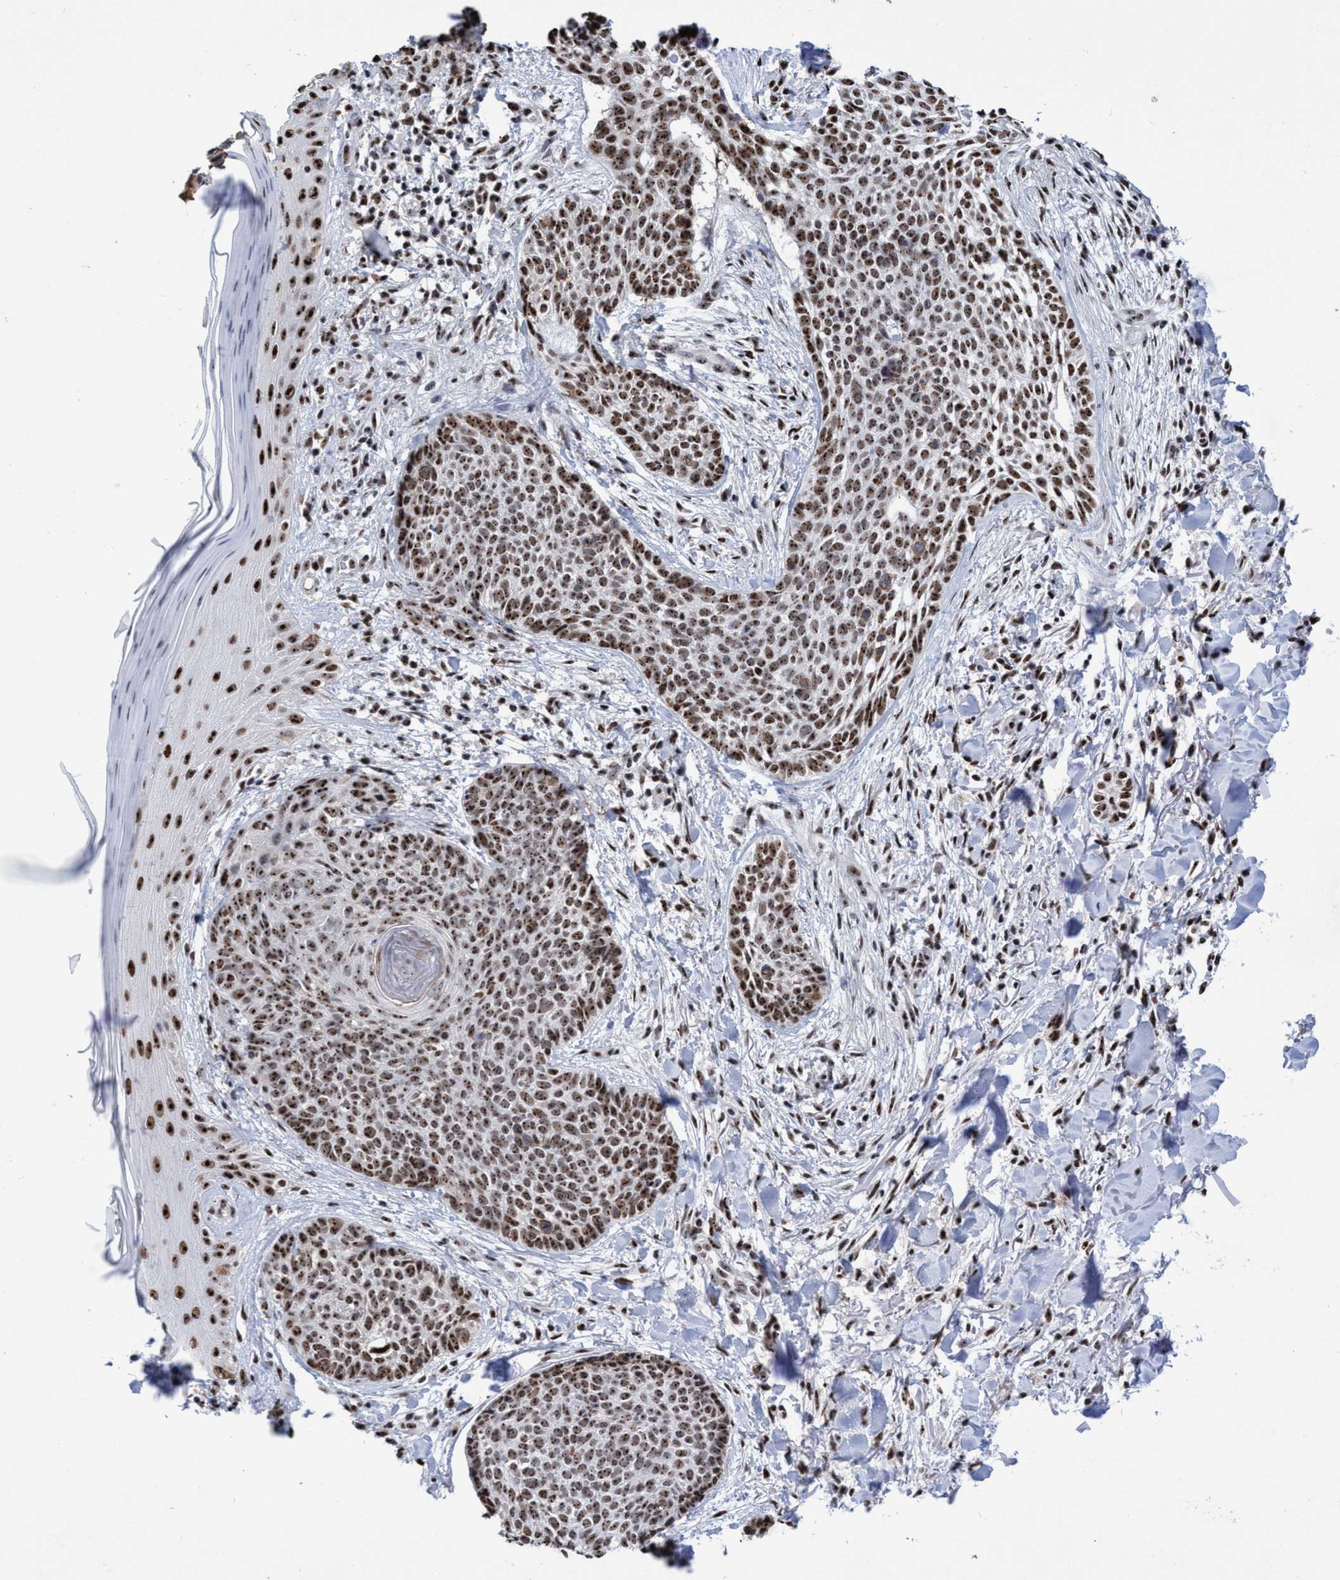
{"staining": {"intensity": "moderate", "quantity": ">75%", "location": "nuclear"}, "tissue": "skin cancer", "cell_type": "Tumor cells", "image_type": "cancer", "snomed": [{"axis": "morphology", "description": "Normal tissue, NOS"}, {"axis": "morphology", "description": "Basal cell carcinoma"}, {"axis": "topography", "description": "Skin"}], "caption": "Immunohistochemistry (IHC) of human skin cancer (basal cell carcinoma) reveals medium levels of moderate nuclear expression in about >75% of tumor cells.", "gene": "EFCAB10", "patient": {"sex": "male", "age": 67}}